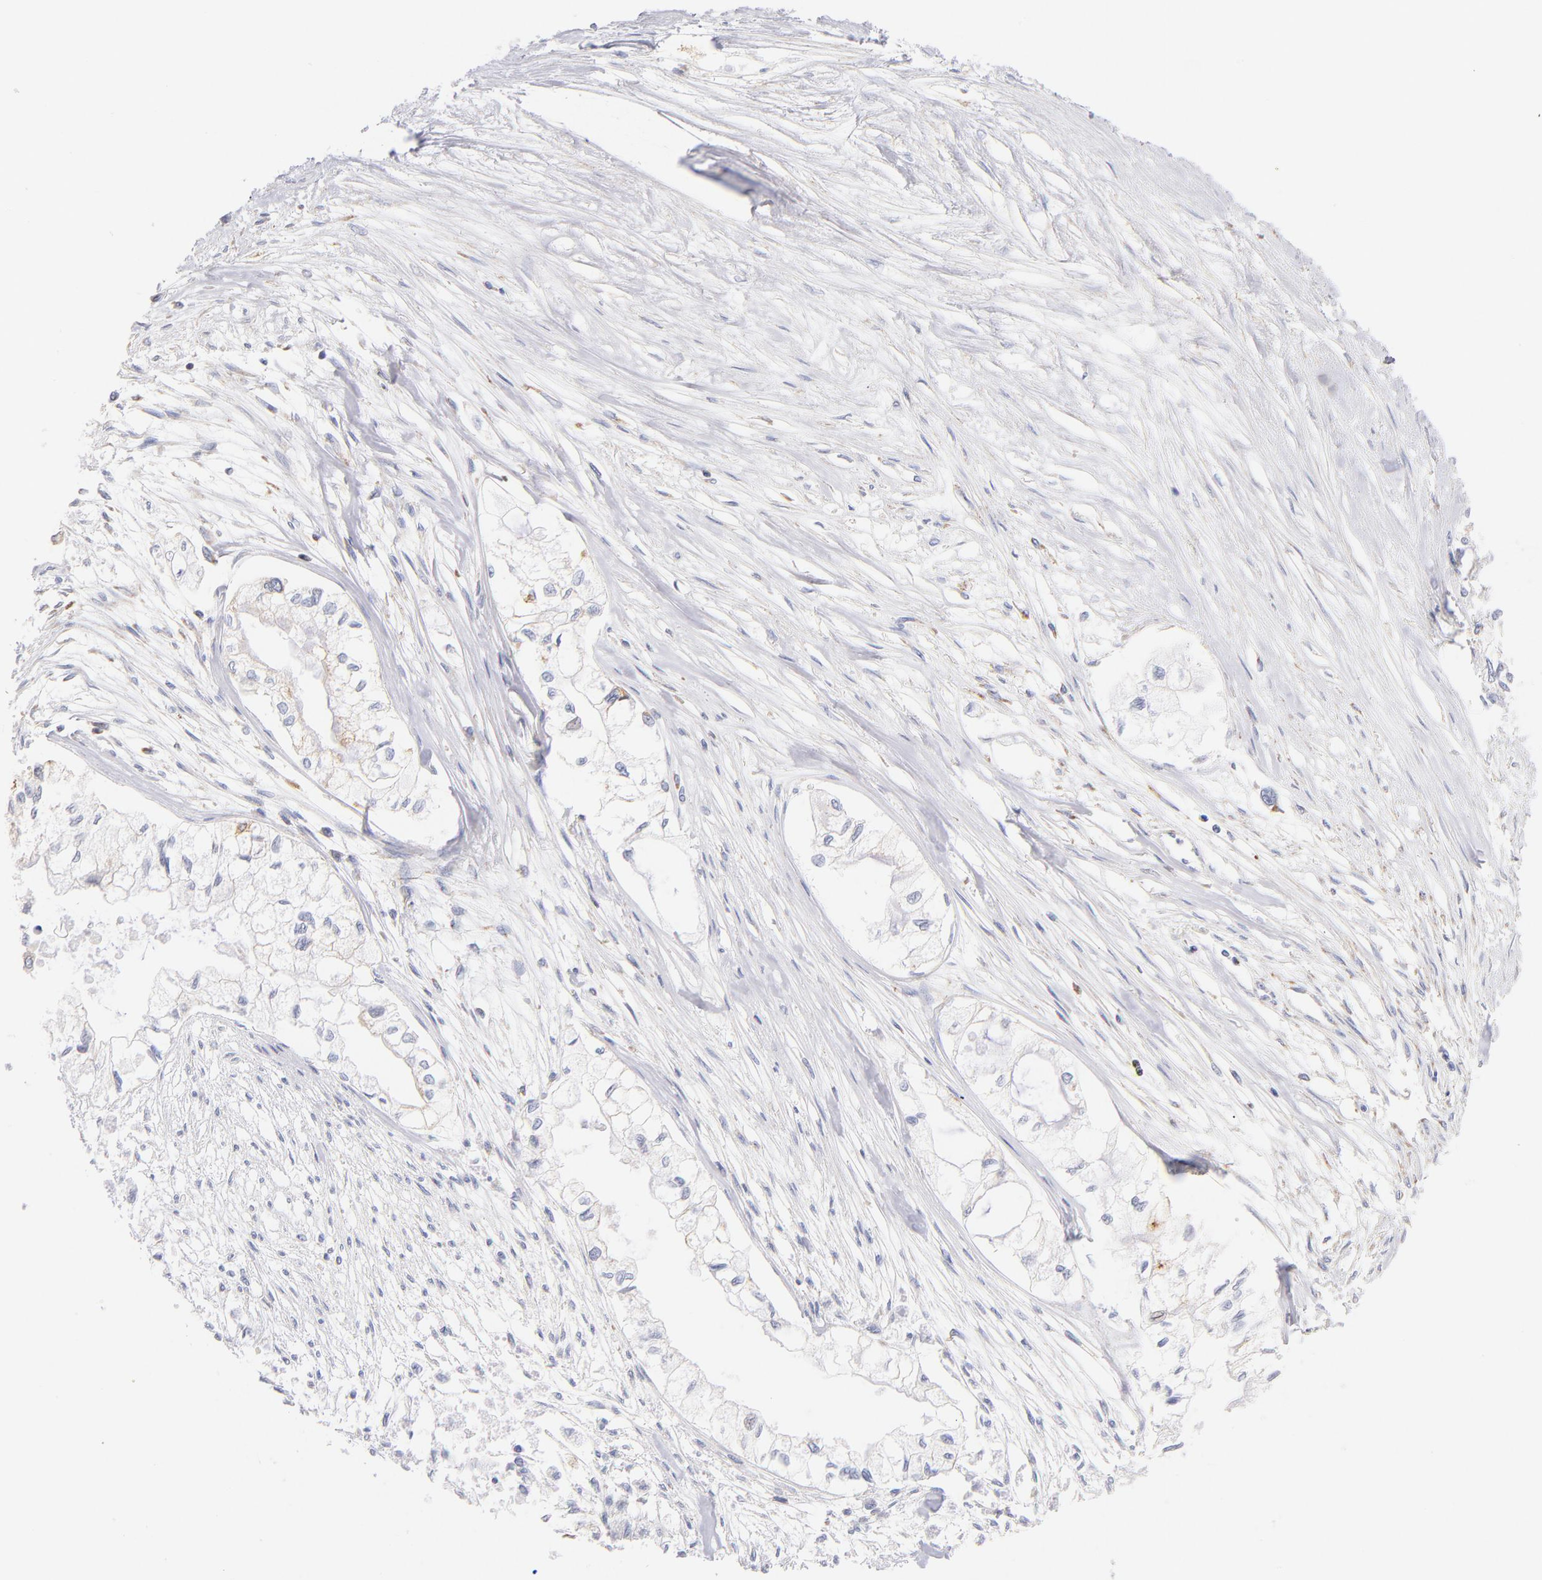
{"staining": {"intensity": "weak", "quantity": ">75%", "location": "cytoplasmic/membranous"}, "tissue": "pancreatic cancer", "cell_type": "Tumor cells", "image_type": "cancer", "snomed": [{"axis": "morphology", "description": "Adenocarcinoma, NOS"}, {"axis": "topography", "description": "Pancreas"}], "caption": "A brown stain shows weak cytoplasmic/membranous expression of a protein in human adenocarcinoma (pancreatic) tumor cells. Ihc stains the protein in brown and the nuclei are stained blue.", "gene": "AIFM1", "patient": {"sex": "male", "age": 79}}